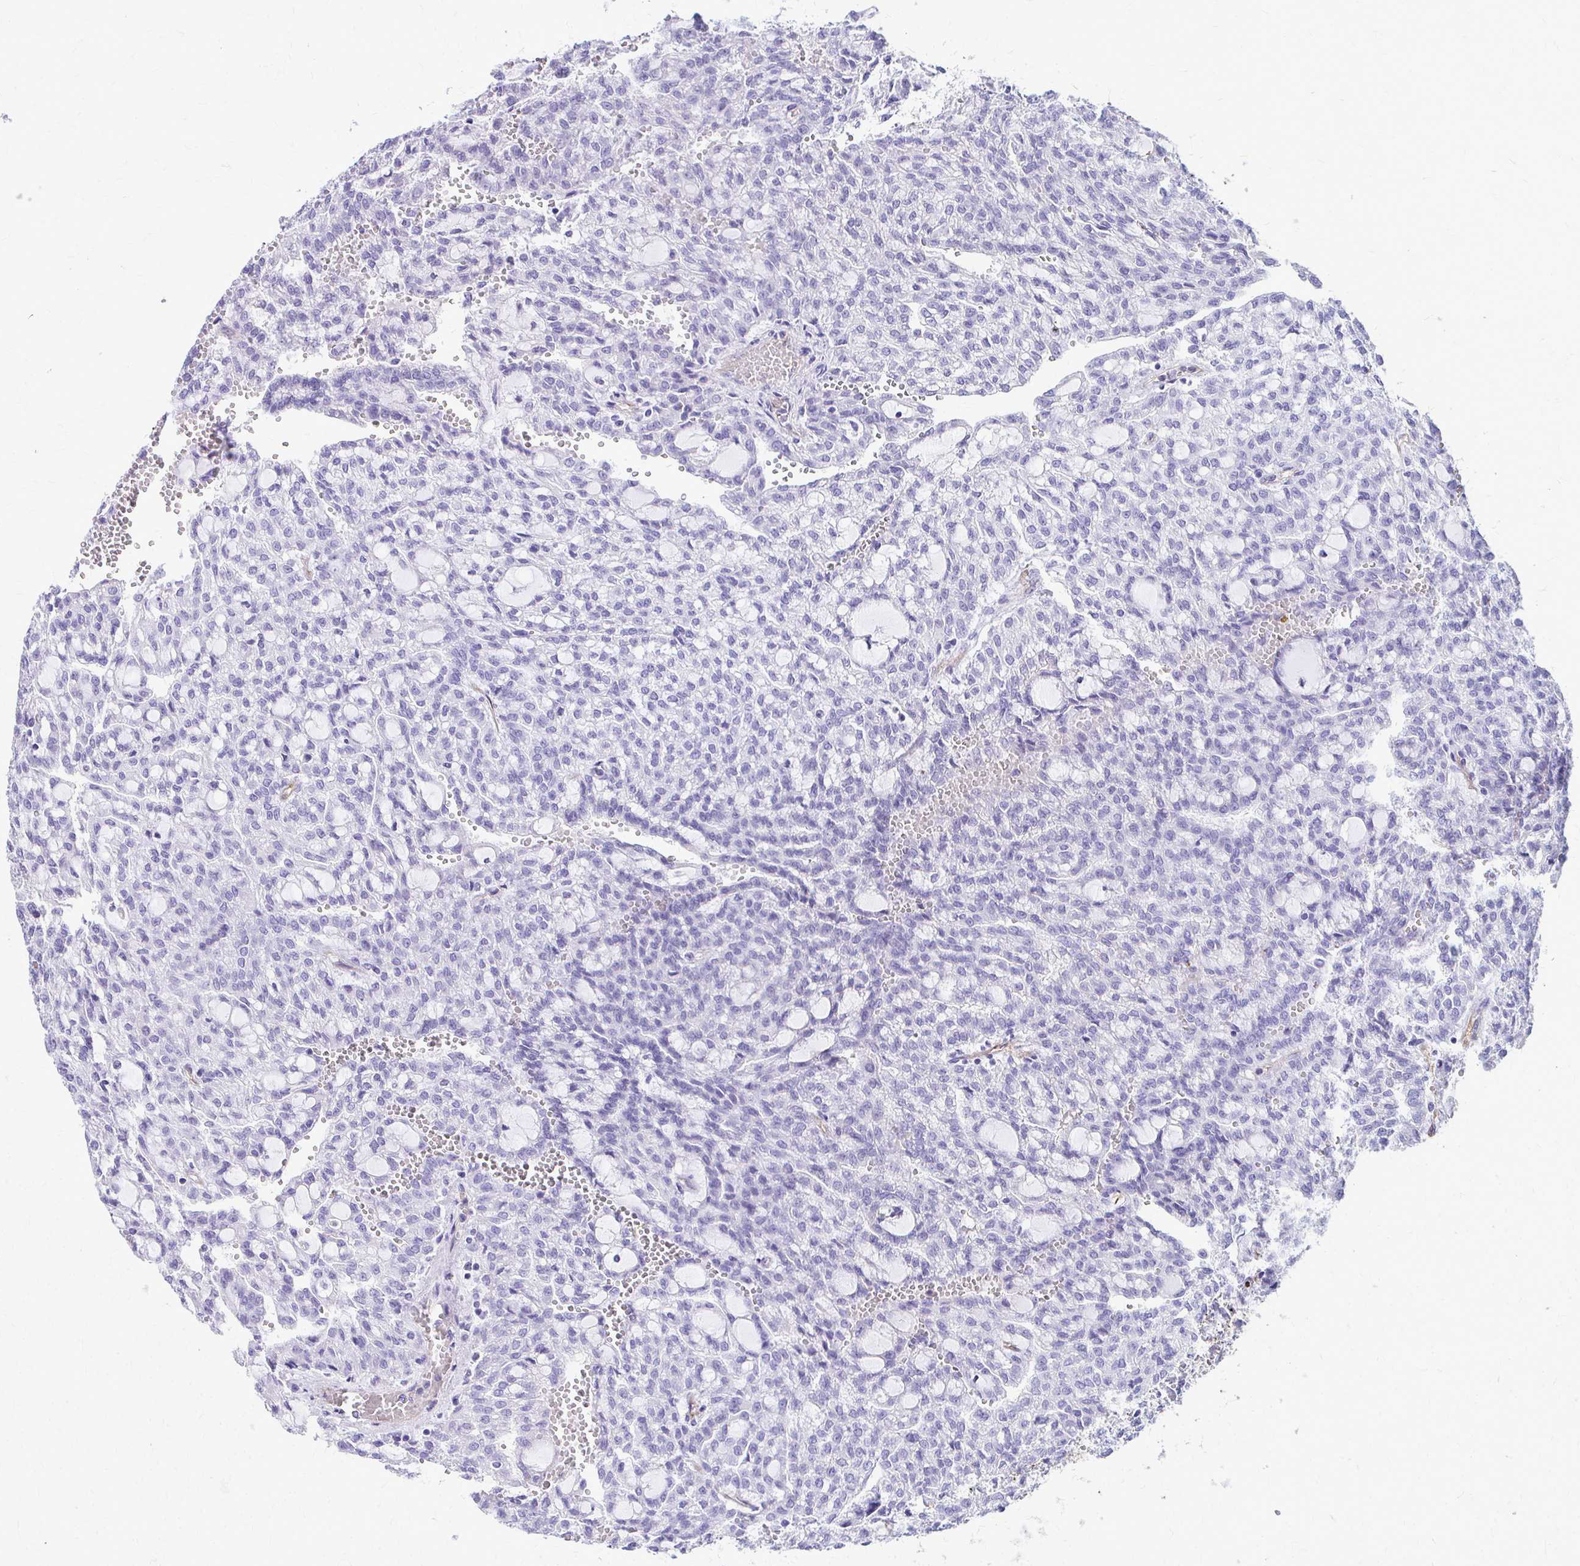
{"staining": {"intensity": "negative", "quantity": "none", "location": "none"}, "tissue": "renal cancer", "cell_type": "Tumor cells", "image_type": "cancer", "snomed": [{"axis": "morphology", "description": "Adenocarcinoma, NOS"}, {"axis": "topography", "description": "Kidney"}], "caption": "The image reveals no staining of tumor cells in adenocarcinoma (renal).", "gene": "TPSG1", "patient": {"sex": "male", "age": 63}}